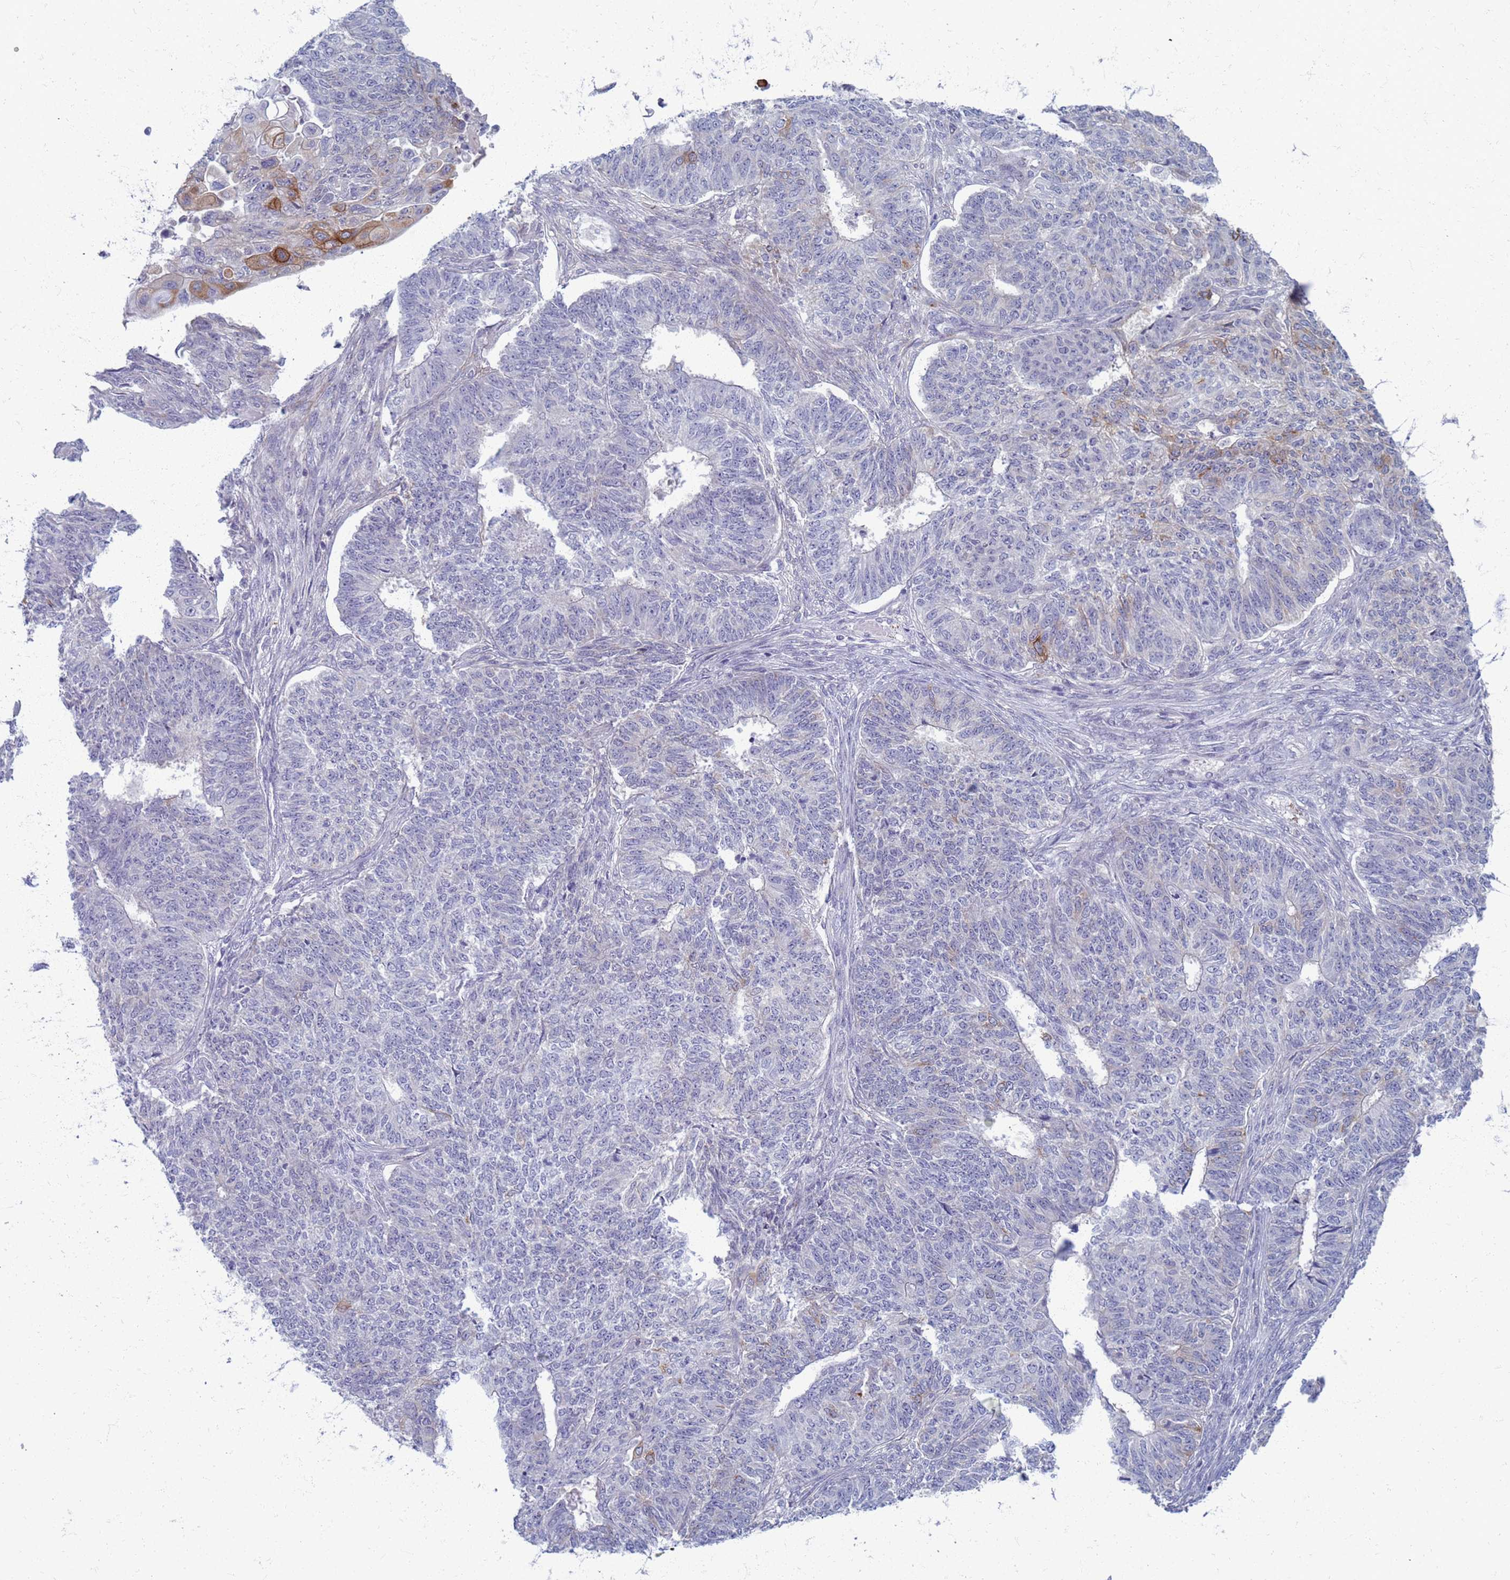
{"staining": {"intensity": "negative", "quantity": "none", "location": "none"}, "tissue": "endometrial cancer", "cell_type": "Tumor cells", "image_type": "cancer", "snomed": [{"axis": "morphology", "description": "Adenocarcinoma, NOS"}, {"axis": "topography", "description": "Endometrium"}], "caption": "Image shows no significant protein positivity in tumor cells of endometrial cancer. (Brightfield microscopy of DAB (3,3'-diaminobenzidine) IHC at high magnification).", "gene": "CLCA2", "patient": {"sex": "female", "age": 32}}